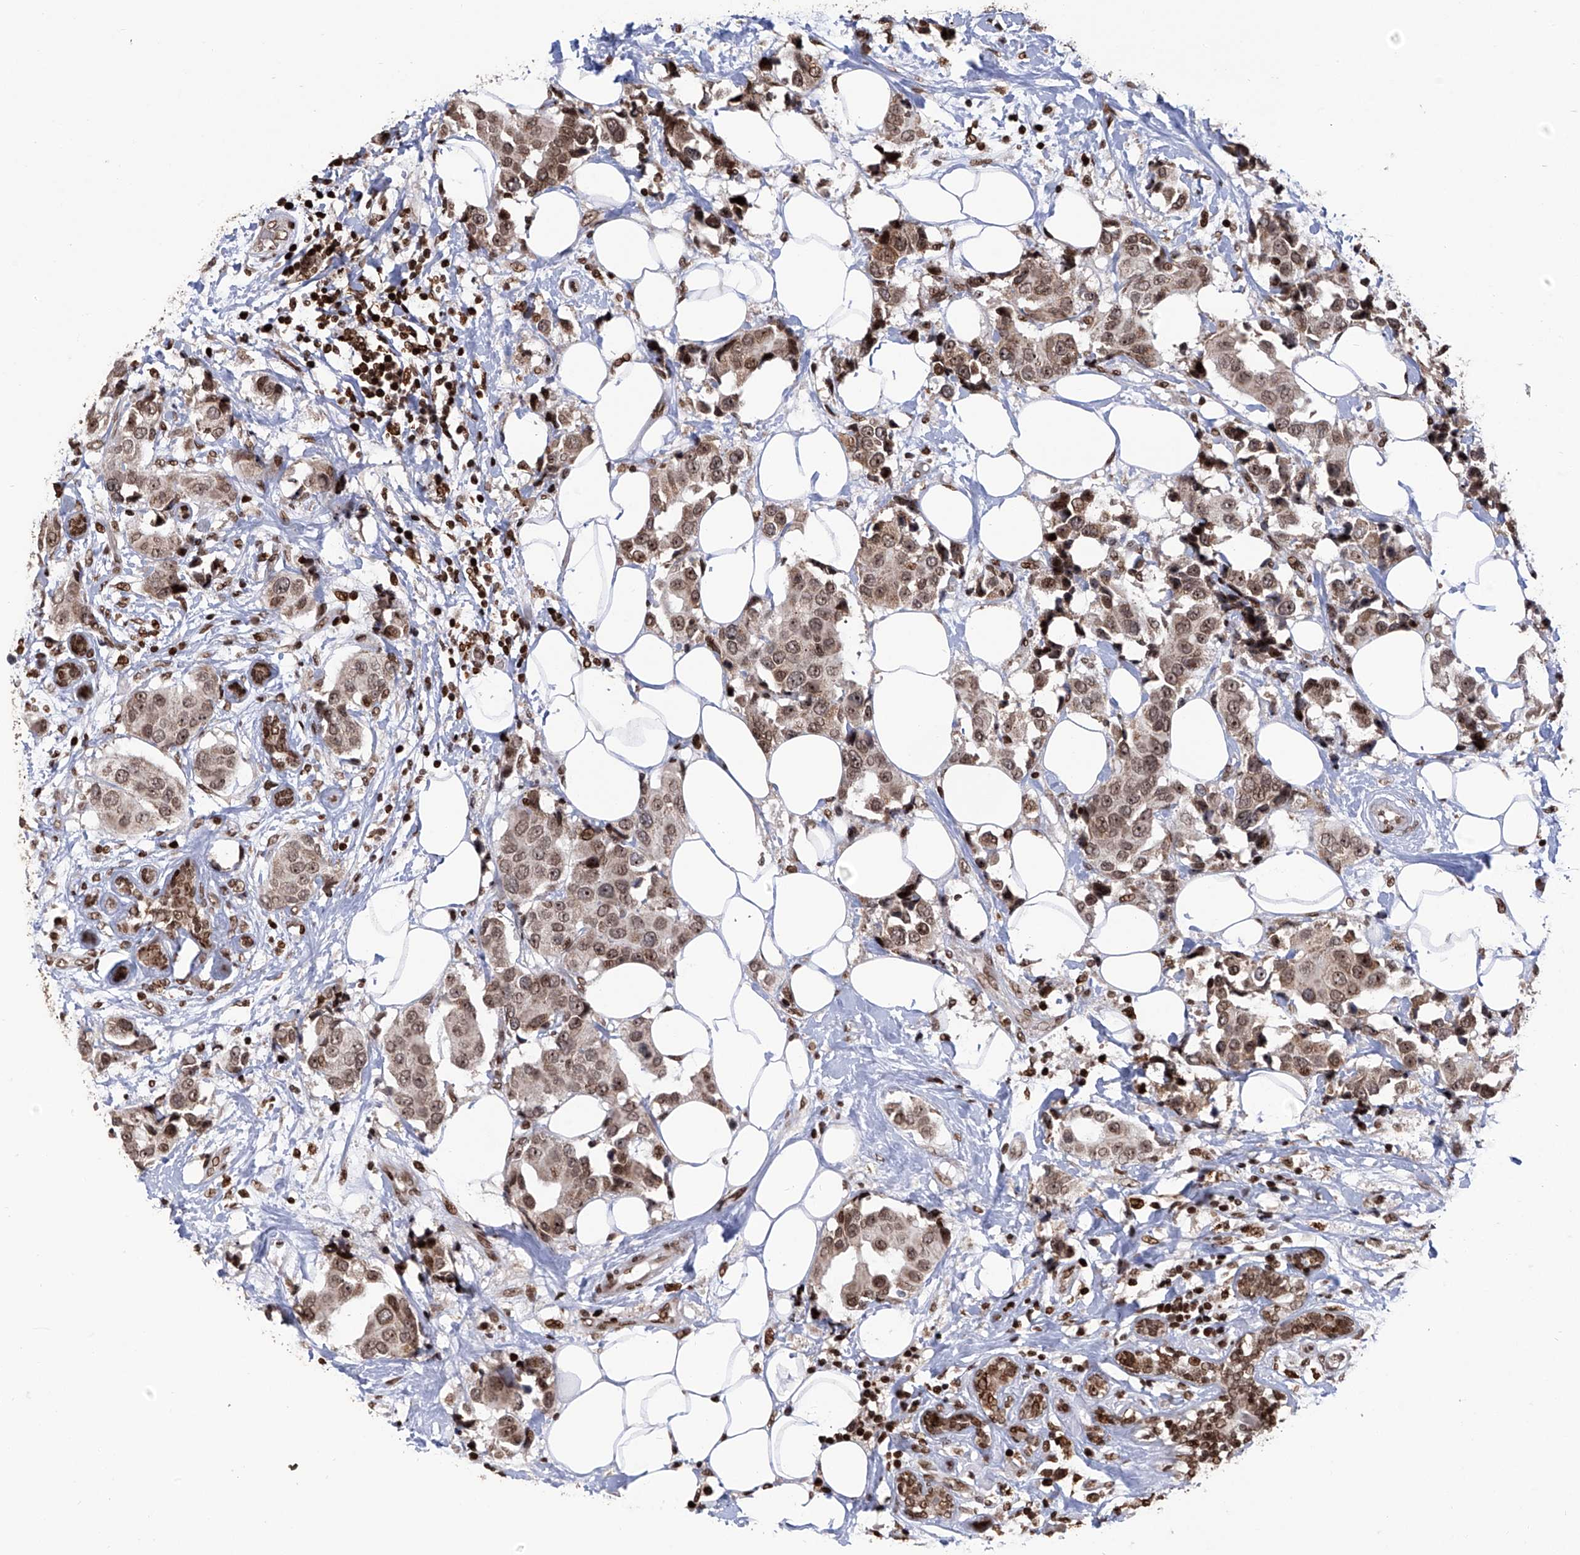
{"staining": {"intensity": "moderate", "quantity": ">75%", "location": "nuclear"}, "tissue": "breast cancer", "cell_type": "Tumor cells", "image_type": "cancer", "snomed": [{"axis": "morphology", "description": "Normal tissue, NOS"}, {"axis": "morphology", "description": "Duct carcinoma"}, {"axis": "topography", "description": "Breast"}], "caption": "Immunohistochemical staining of breast cancer displays medium levels of moderate nuclear protein staining in approximately >75% of tumor cells.", "gene": "PAK1IP1", "patient": {"sex": "female", "age": 39}}